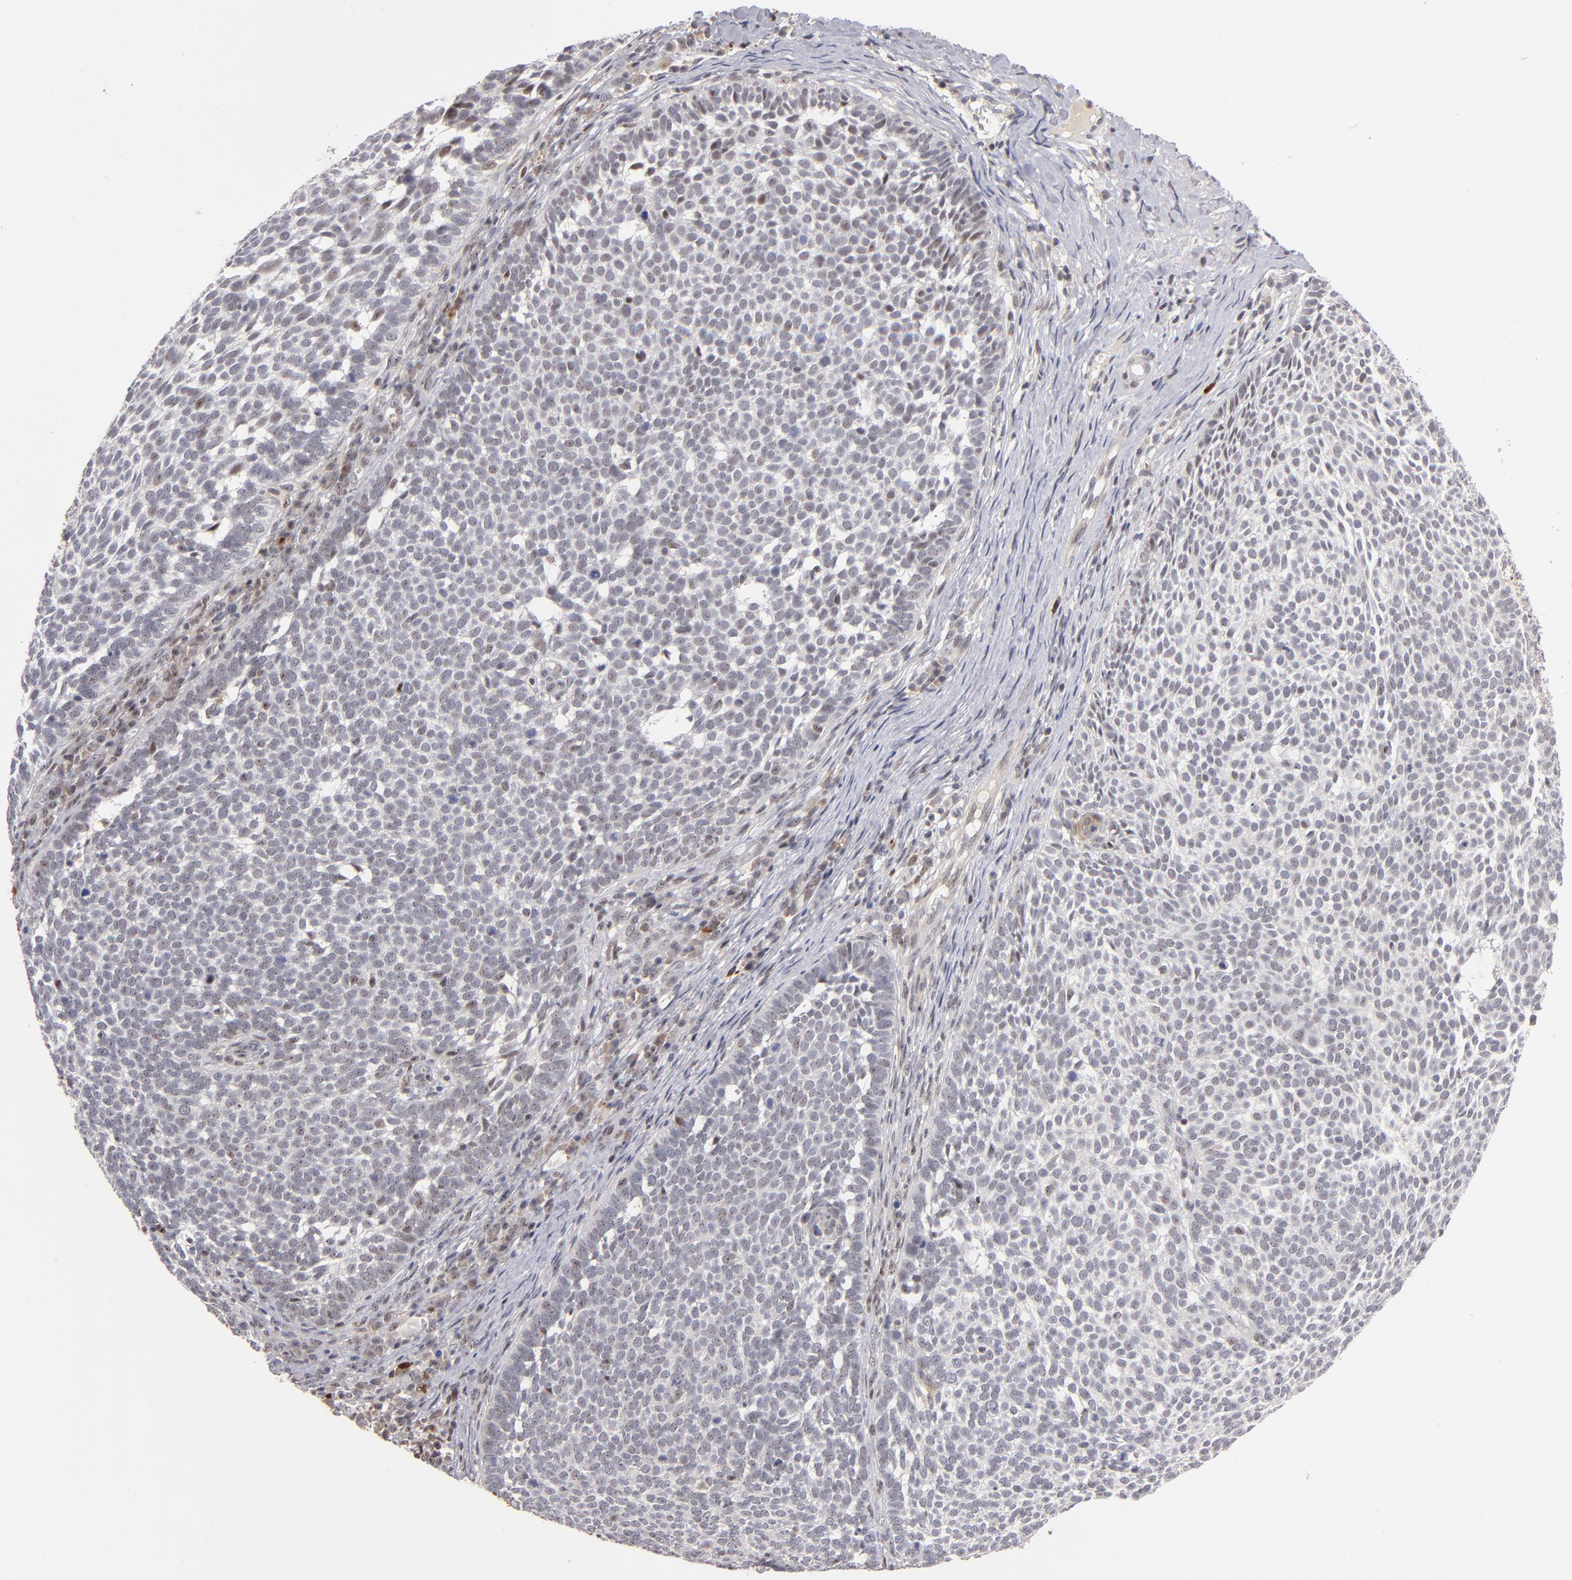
{"staining": {"intensity": "weak", "quantity": "<25%", "location": "nuclear"}, "tissue": "skin cancer", "cell_type": "Tumor cells", "image_type": "cancer", "snomed": [{"axis": "morphology", "description": "Basal cell carcinoma"}, {"axis": "topography", "description": "Skin"}], "caption": "This is an IHC histopathology image of human basal cell carcinoma (skin). There is no positivity in tumor cells.", "gene": "PCNX4", "patient": {"sex": "male", "age": 63}}